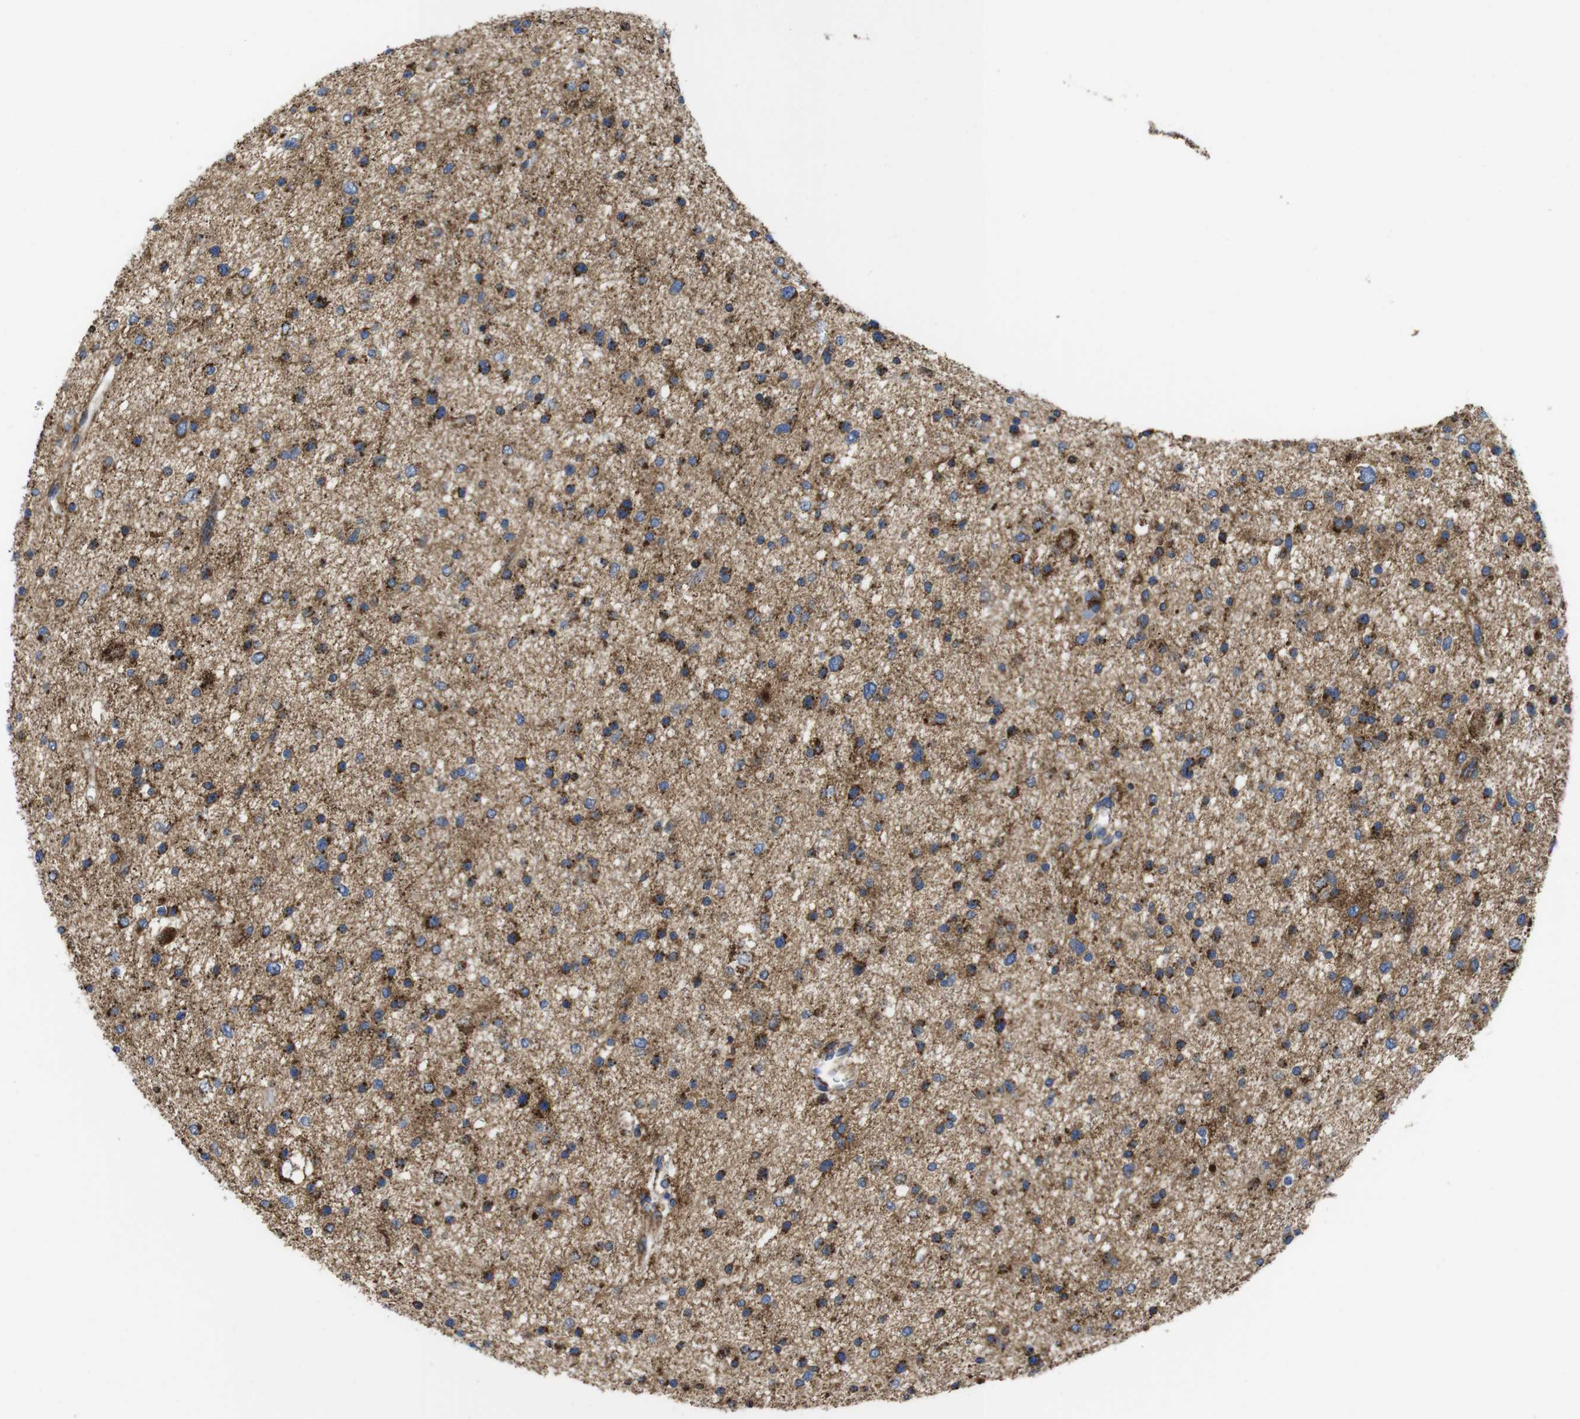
{"staining": {"intensity": "moderate", "quantity": "25%-75%", "location": "cytoplasmic/membranous"}, "tissue": "glioma", "cell_type": "Tumor cells", "image_type": "cancer", "snomed": [{"axis": "morphology", "description": "Glioma, malignant, Low grade"}, {"axis": "topography", "description": "Brain"}], "caption": "High-magnification brightfield microscopy of malignant glioma (low-grade) stained with DAB (brown) and counterstained with hematoxylin (blue). tumor cells exhibit moderate cytoplasmic/membranous positivity is appreciated in approximately25%-75% of cells.", "gene": "TMEM192", "patient": {"sex": "female", "age": 37}}